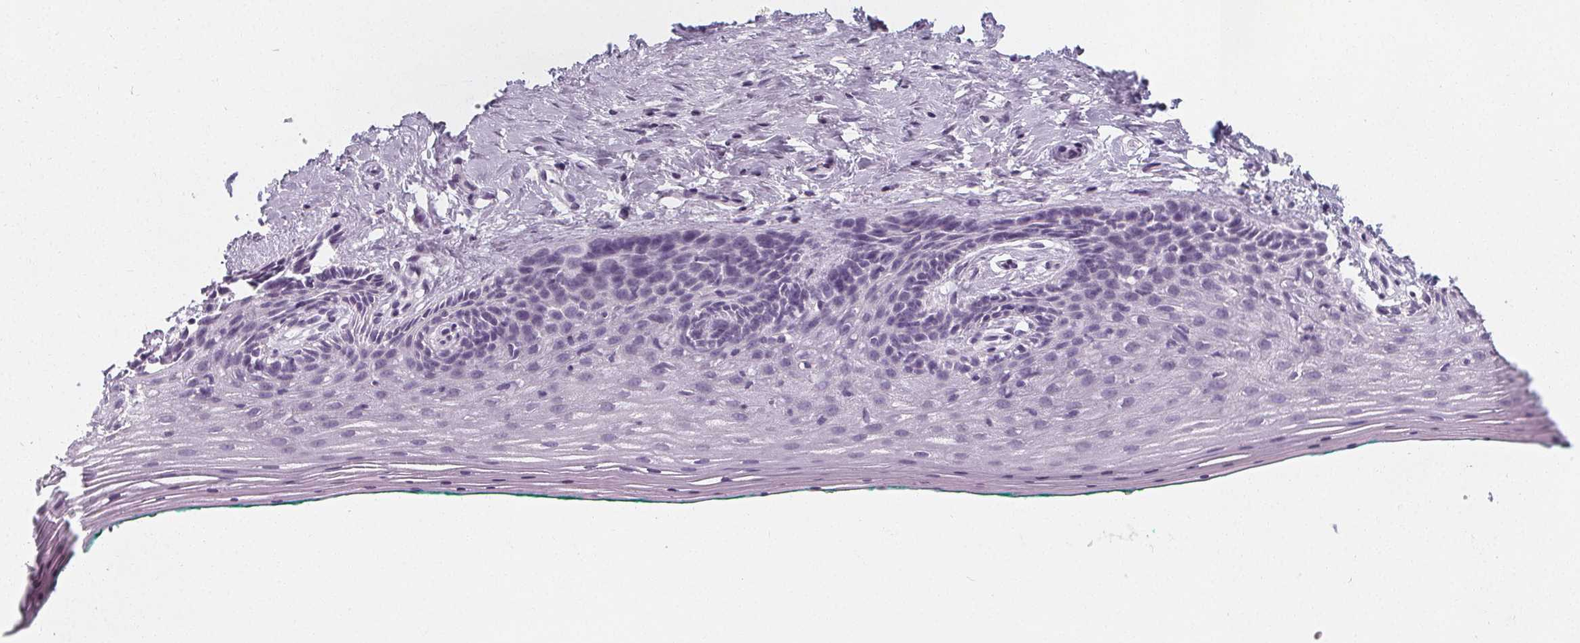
{"staining": {"intensity": "negative", "quantity": "none", "location": "none"}, "tissue": "vagina", "cell_type": "Squamous epithelial cells", "image_type": "normal", "snomed": [{"axis": "morphology", "description": "Normal tissue, NOS"}, {"axis": "topography", "description": "Vagina"}], "caption": "Immunohistochemistry micrograph of benign vagina: vagina stained with DAB (3,3'-diaminobenzidine) demonstrates no significant protein staining in squamous epithelial cells.", "gene": "DBX2", "patient": {"sex": "female", "age": 45}}